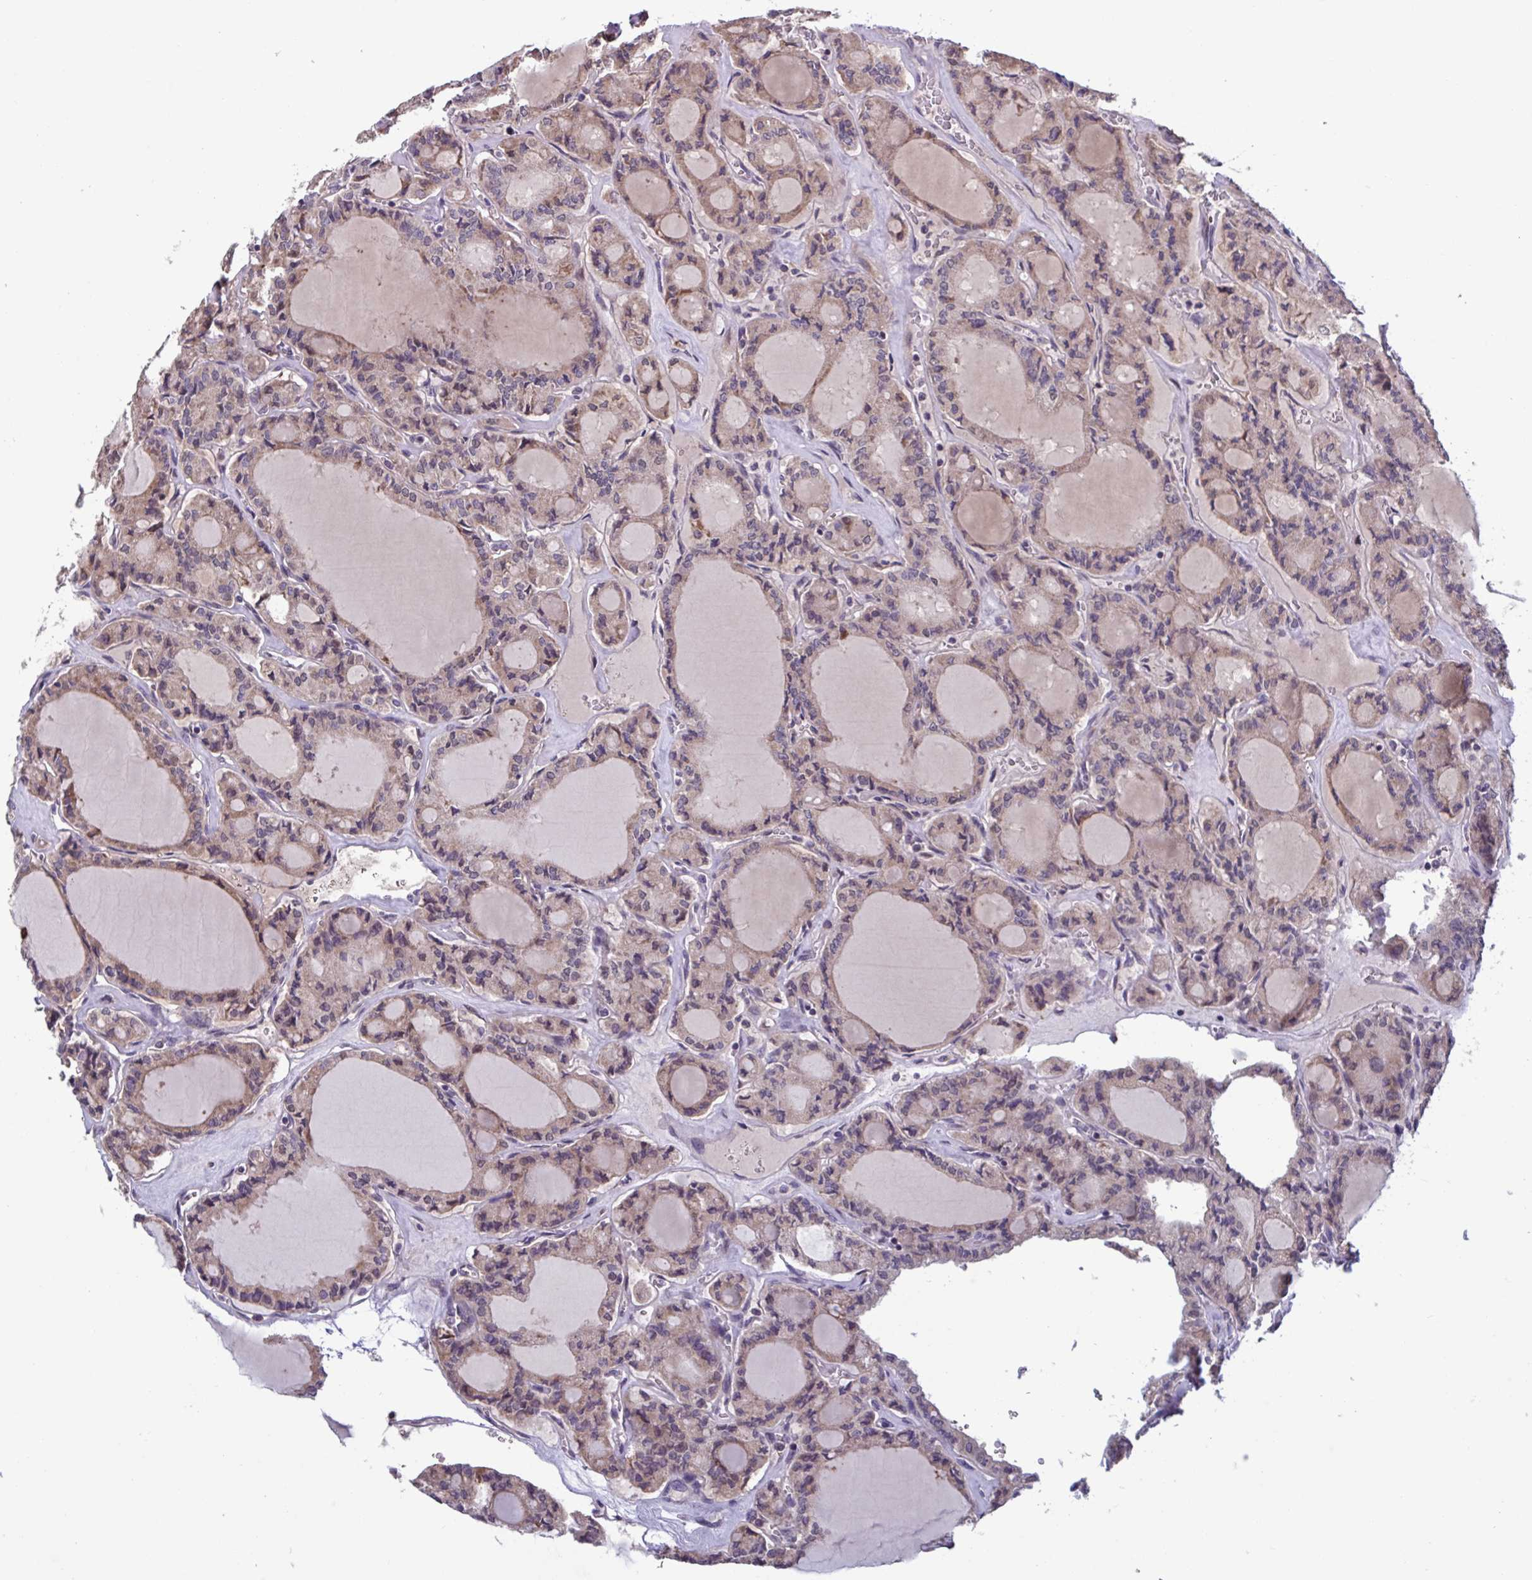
{"staining": {"intensity": "weak", "quantity": "25%-75%", "location": "cytoplasmic/membranous"}, "tissue": "thyroid cancer", "cell_type": "Tumor cells", "image_type": "cancer", "snomed": [{"axis": "morphology", "description": "Papillary adenocarcinoma, NOS"}, {"axis": "topography", "description": "Thyroid gland"}], "caption": "Thyroid papillary adenocarcinoma stained with immunohistochemistry demonstrates weak cytoplasmic/membranous positivity in approximately 25%-75% of tumor cells.", "gene": "CD1E", "patient": {"sex": "male", "age": 87}}